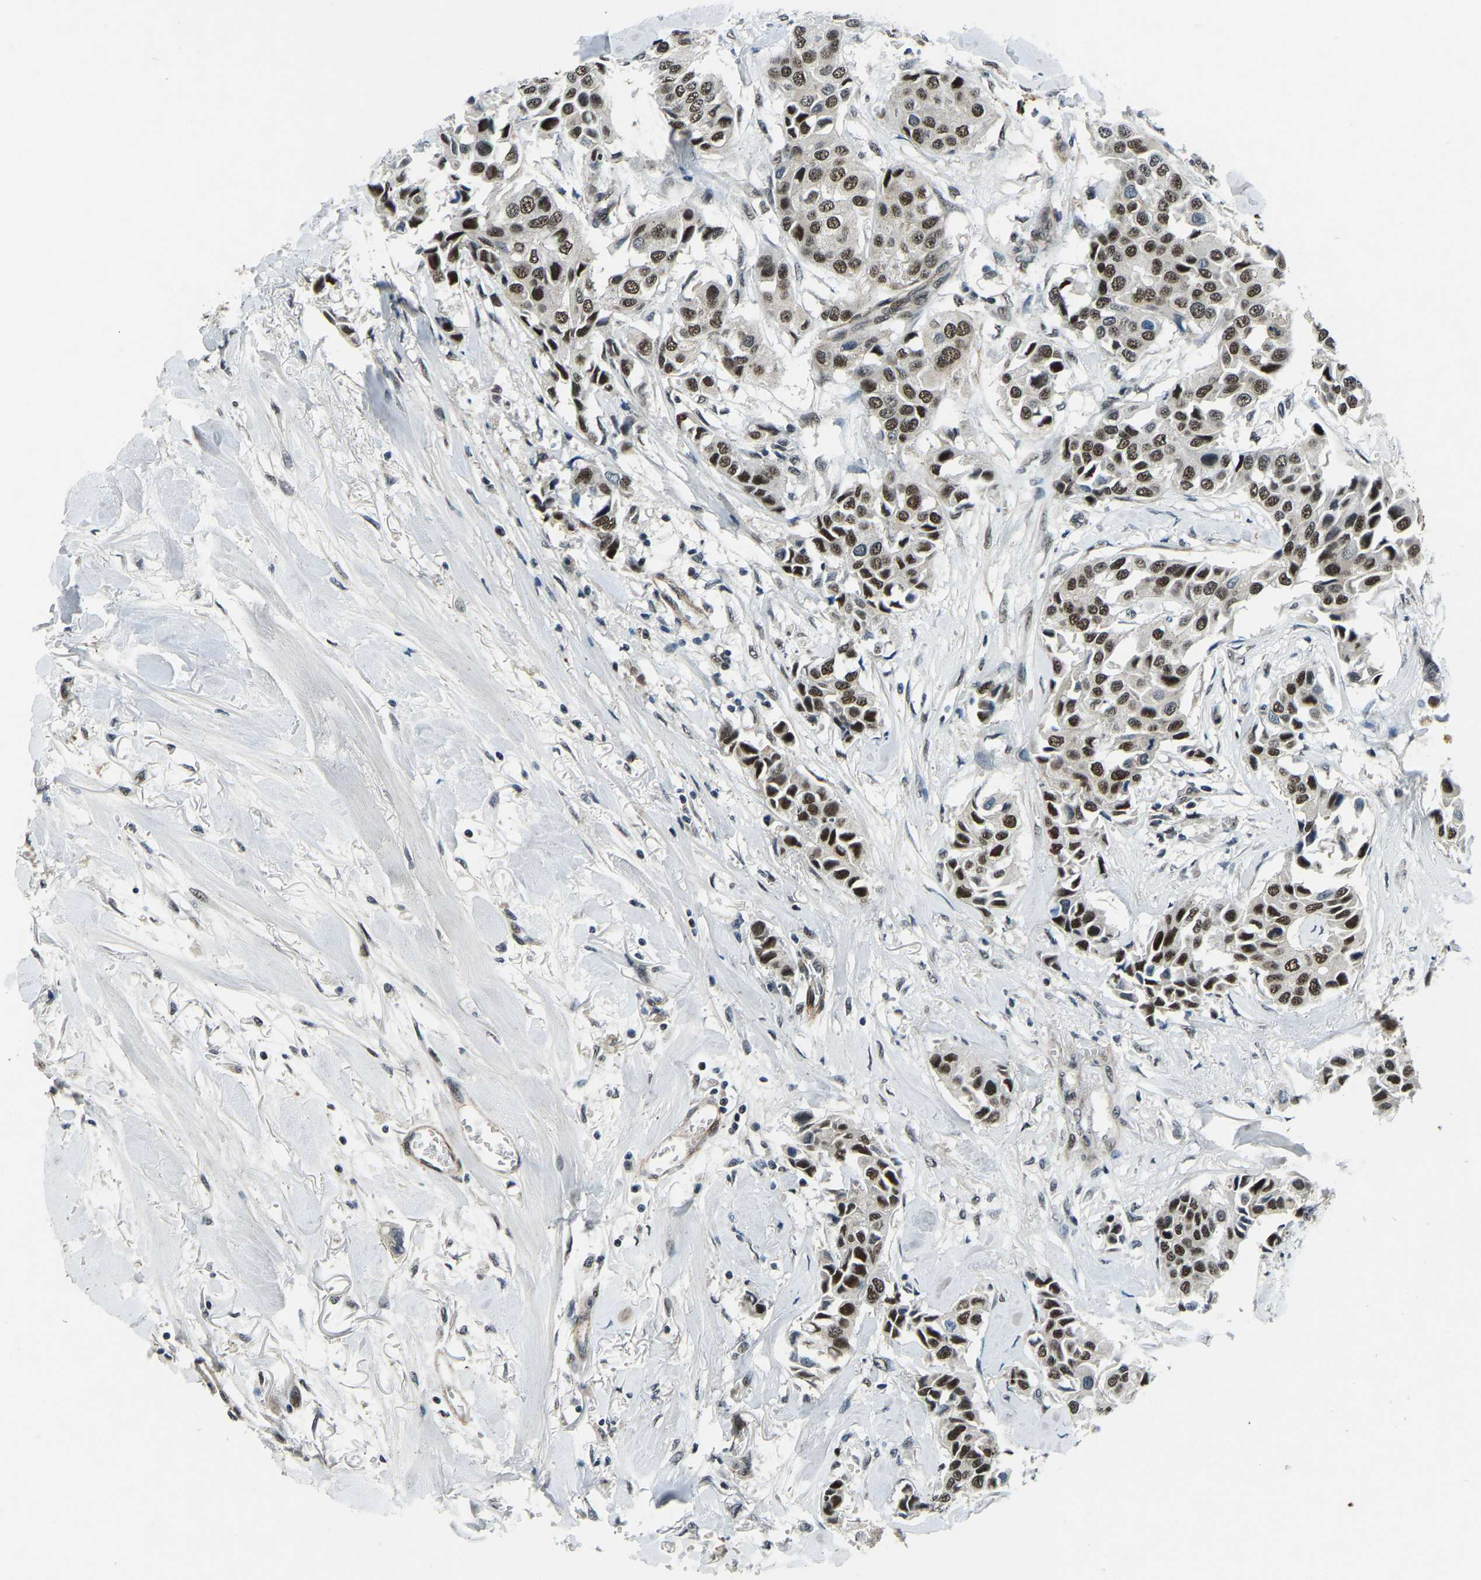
{"staining": {"intensity": "strong", "quantity": ">75%", "location": "nuclear"}, "tissue": "breast cancer", "cell_type": "Tumor cells", "image_type": "cancer", "snomed": [{"axis": "morphology", "description": "Duct carcinoma"}, {"axis": "topography", "description": "Breast"}], "caption": "This is an image of immunohistochemistry staining of breast cancer (invasive ductal carcinoma), which shows strong staining in the nuclear of tumor cells.", "gene": "PRCC", "patient": {"sex": "female", "age": 80}}